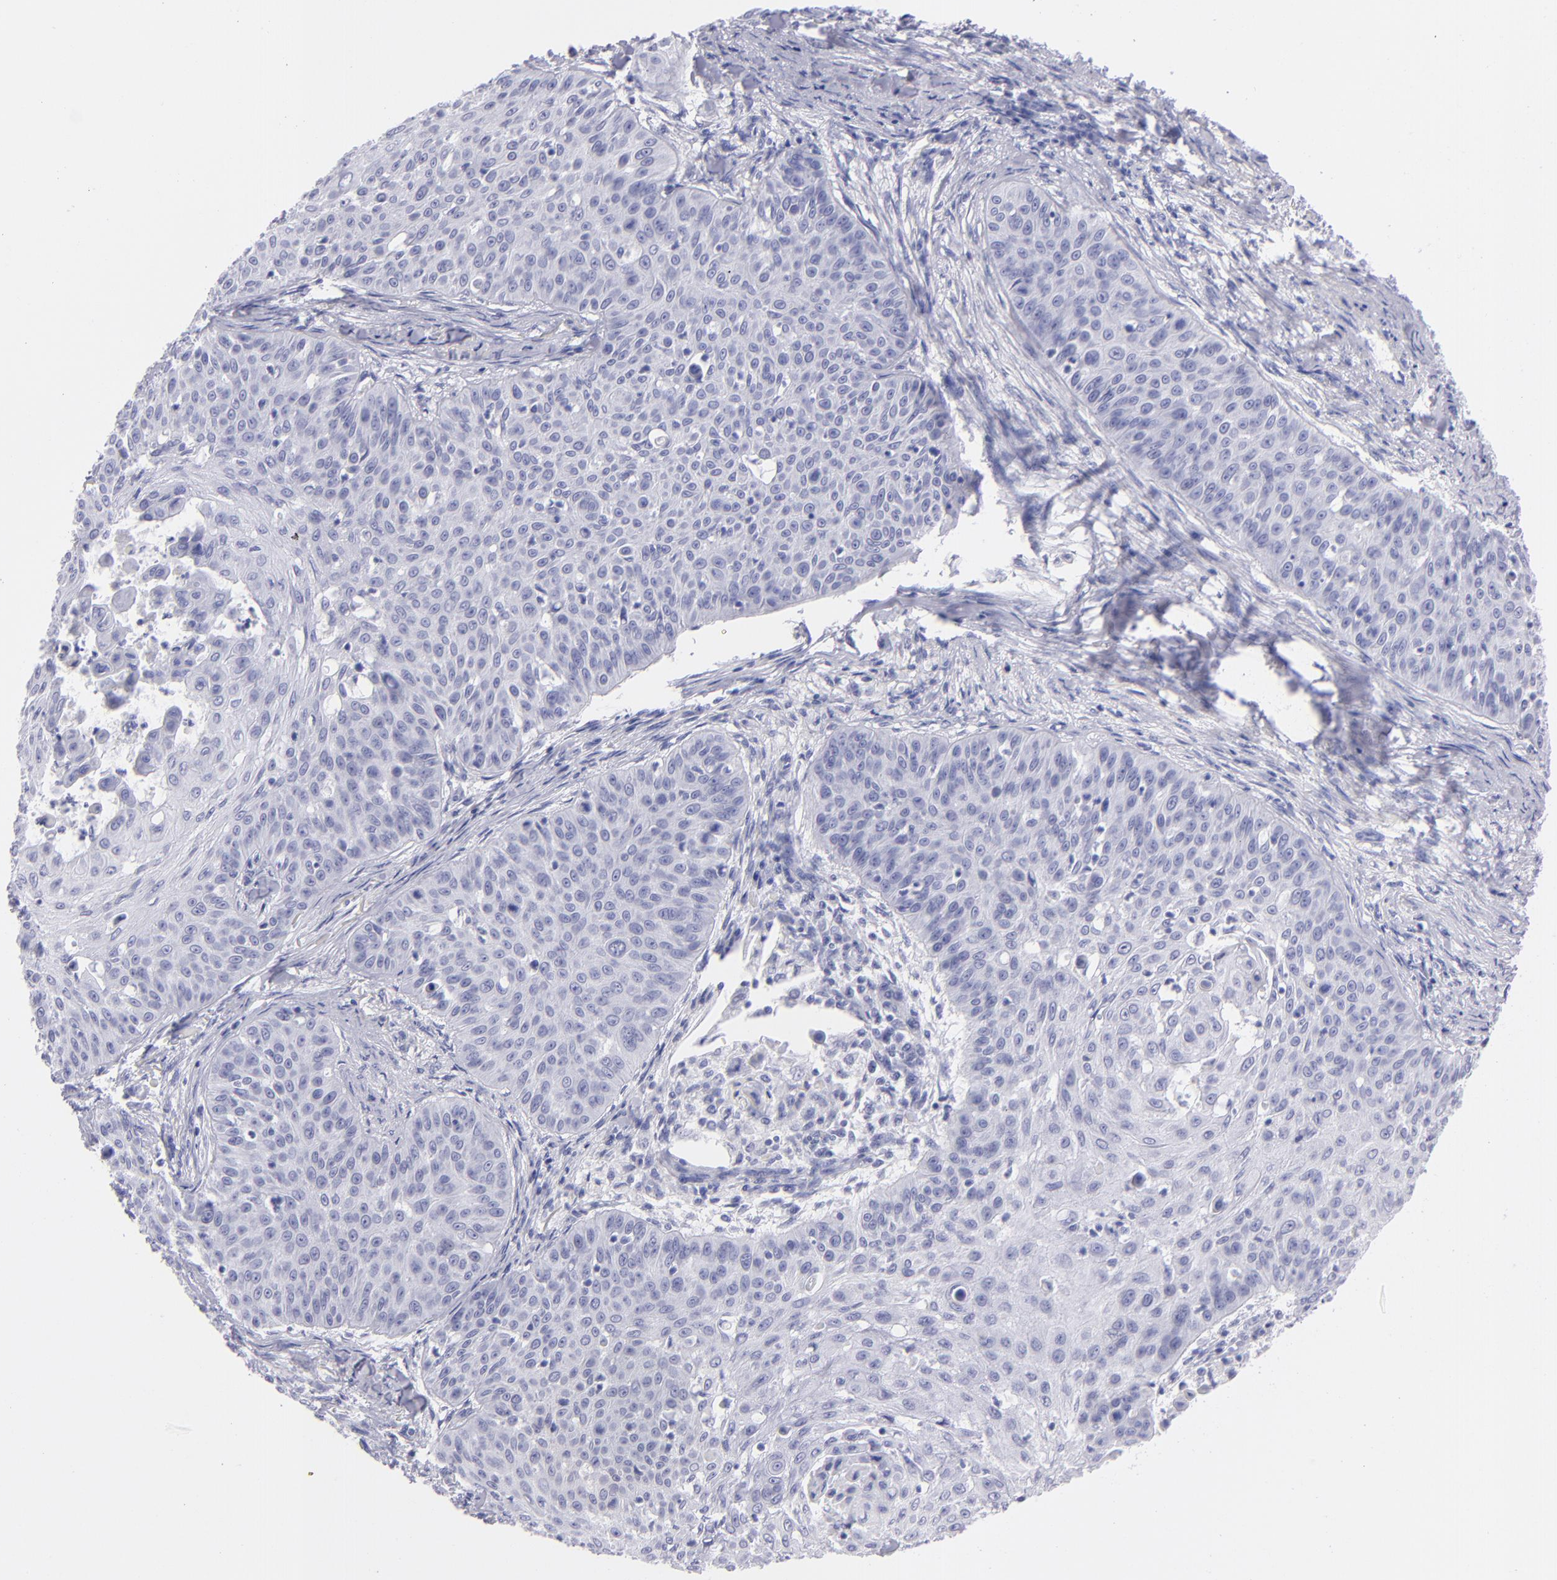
{"staining": {"intensity": "negative", "quantity": "none", "location": "none"}, "tissue": "skin cancer", "cell_type": "Tumor cells", "image_type": "cancer", "snomed": [{"axis": "morphology", "description": "Squamous cell carcinoma, NOS"}, {"axis": "topography", "description": "Skin"}], "caption": "Tumor cells show no significant protein expression in skin cancer.", "gene": "PRPH", "patient": {"sex": "male", "age": 82}}